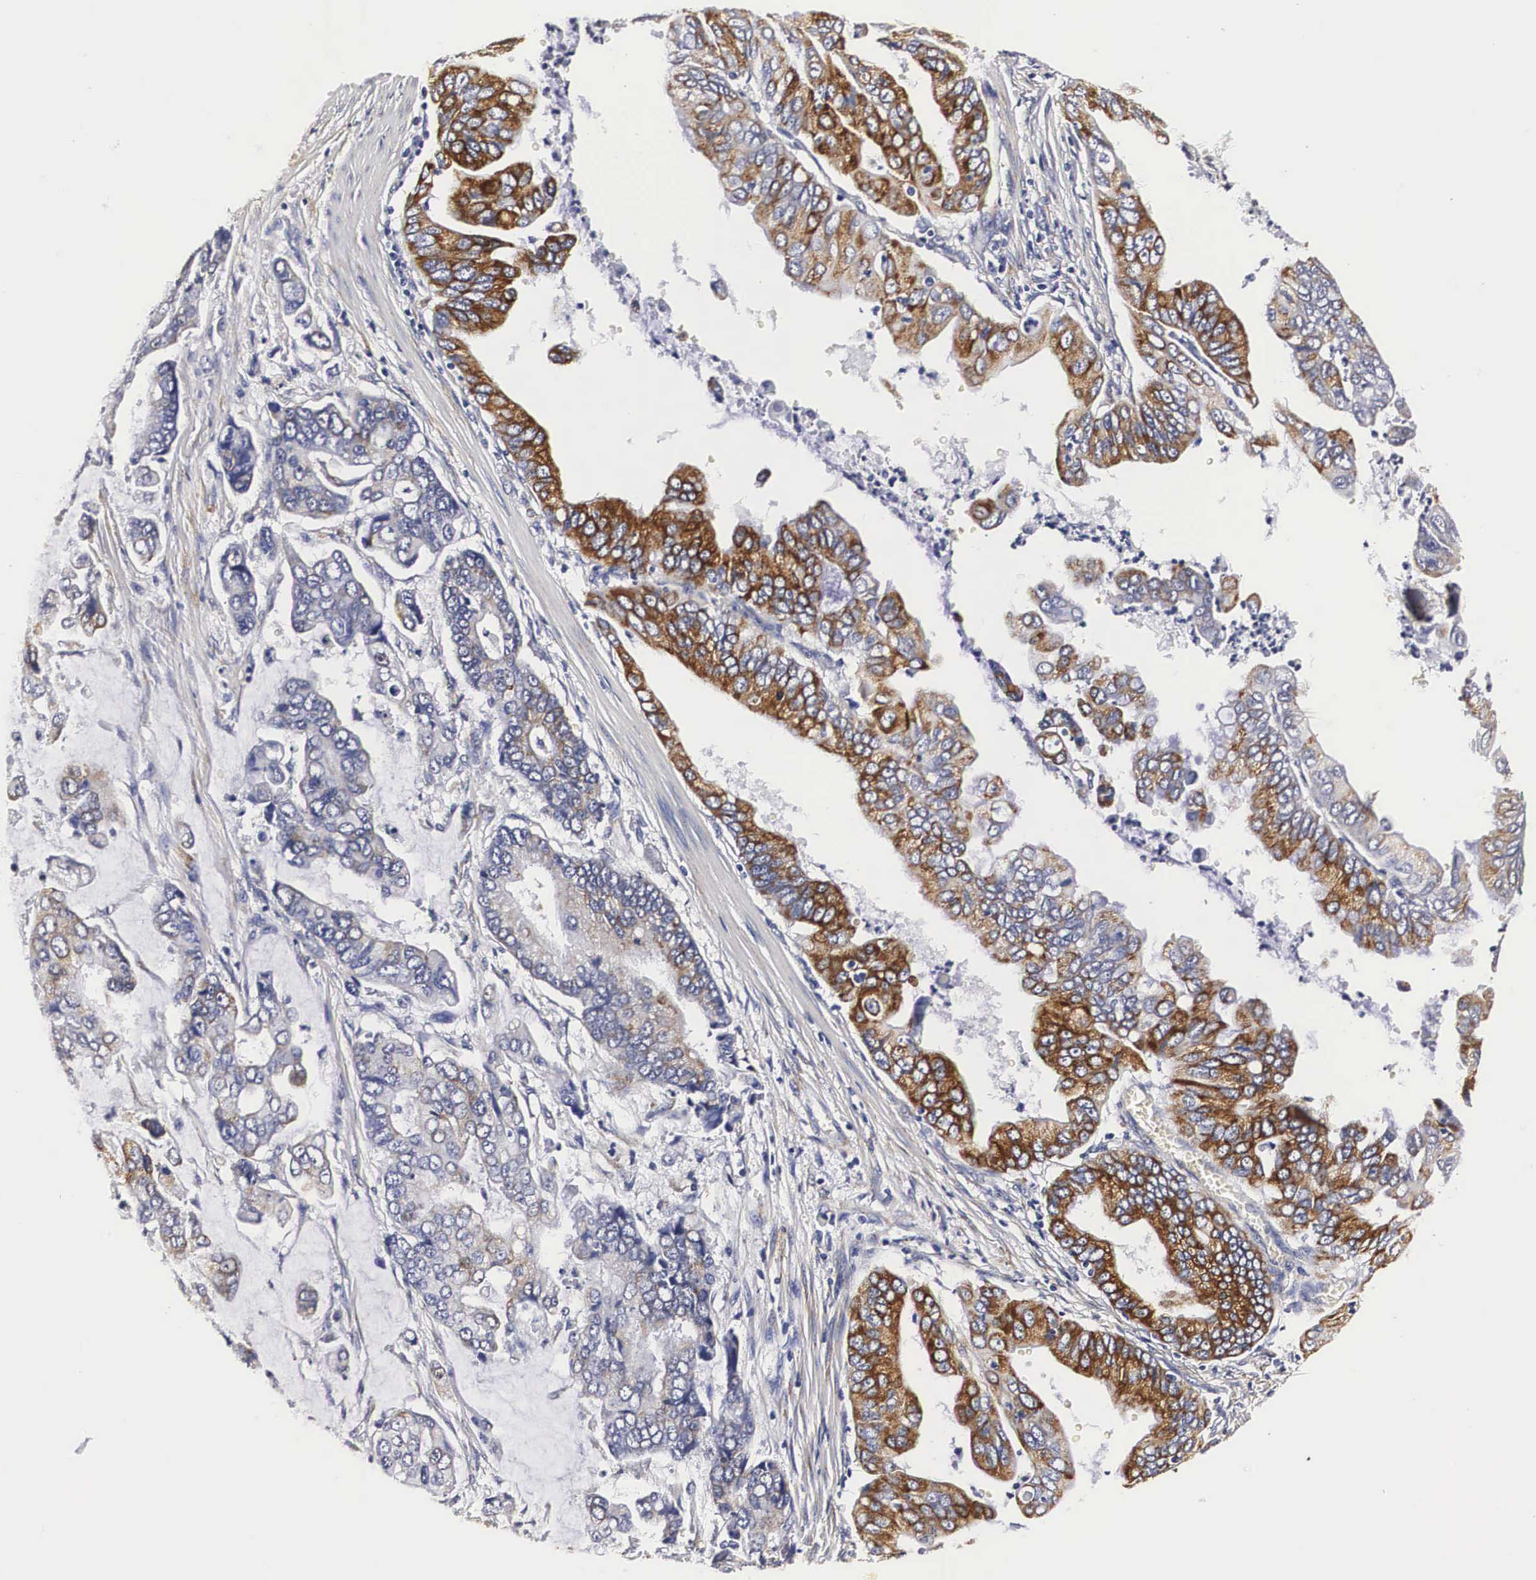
{"staining": {"intensity": "moderate", "quantity": "25%-75%", "location": "cytoplasmic/membranous"}, "tissue": "stomach cancer", "cell_type": "Tumor cells", "image_type": "cancer", "snomed": [{"axis": "morphology", "description": "Adenocarcinoma, NOS"}, {"axis": "topography", "description": "Stomach, upper"}], "caption": "Stomach adenocarcinoma was stained to show a protein in brown. There is medium levels of moderate cytoplasmic/membranous positivity in approximately 25%-75% of tumor cells. (DAB (3,3'-diaminobenzidine) IHC, brown staining for protein, blue staining for nuclei).", "gene": "CKAP4", "patient": {"sex": "male", "age": 80}}